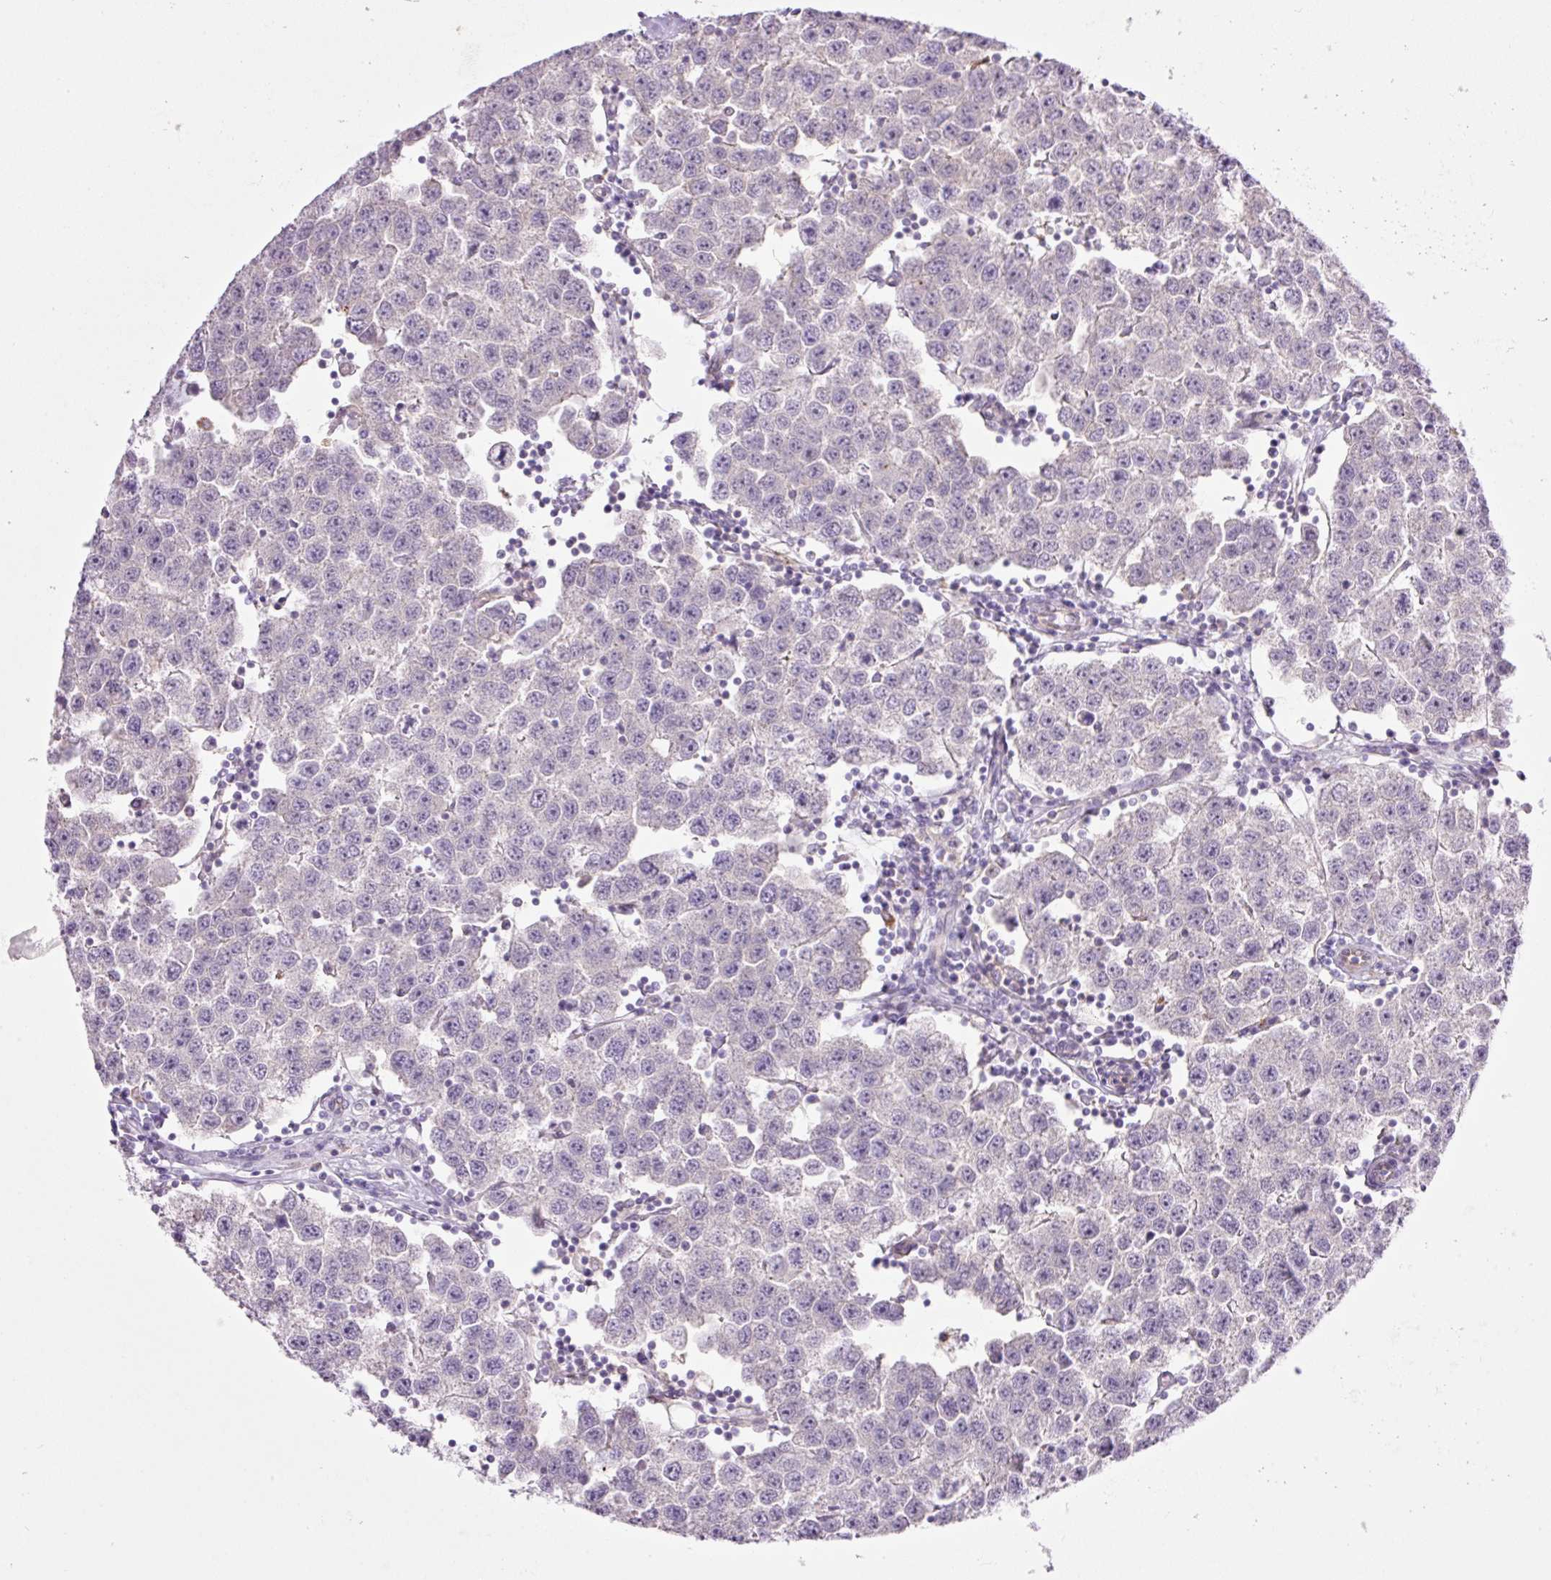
{"staining": {"intensity": "negative", "quantity": "none", "location": "none"}, "tissue": "testis cancer", "cell_type": "Tumor cells", "image_type": "cancer", "snomed": [{"axis": "morphology", "description": "Seminoma, NOS"}, {"axis": "topography", "description": "Testis"}], "caption": "Testis seminoma was stained to show a protein in brown. There is no significant positivity in tumor cells.", "gene": "SH2D6", "patient": {"sex": "male", "age": 34}}